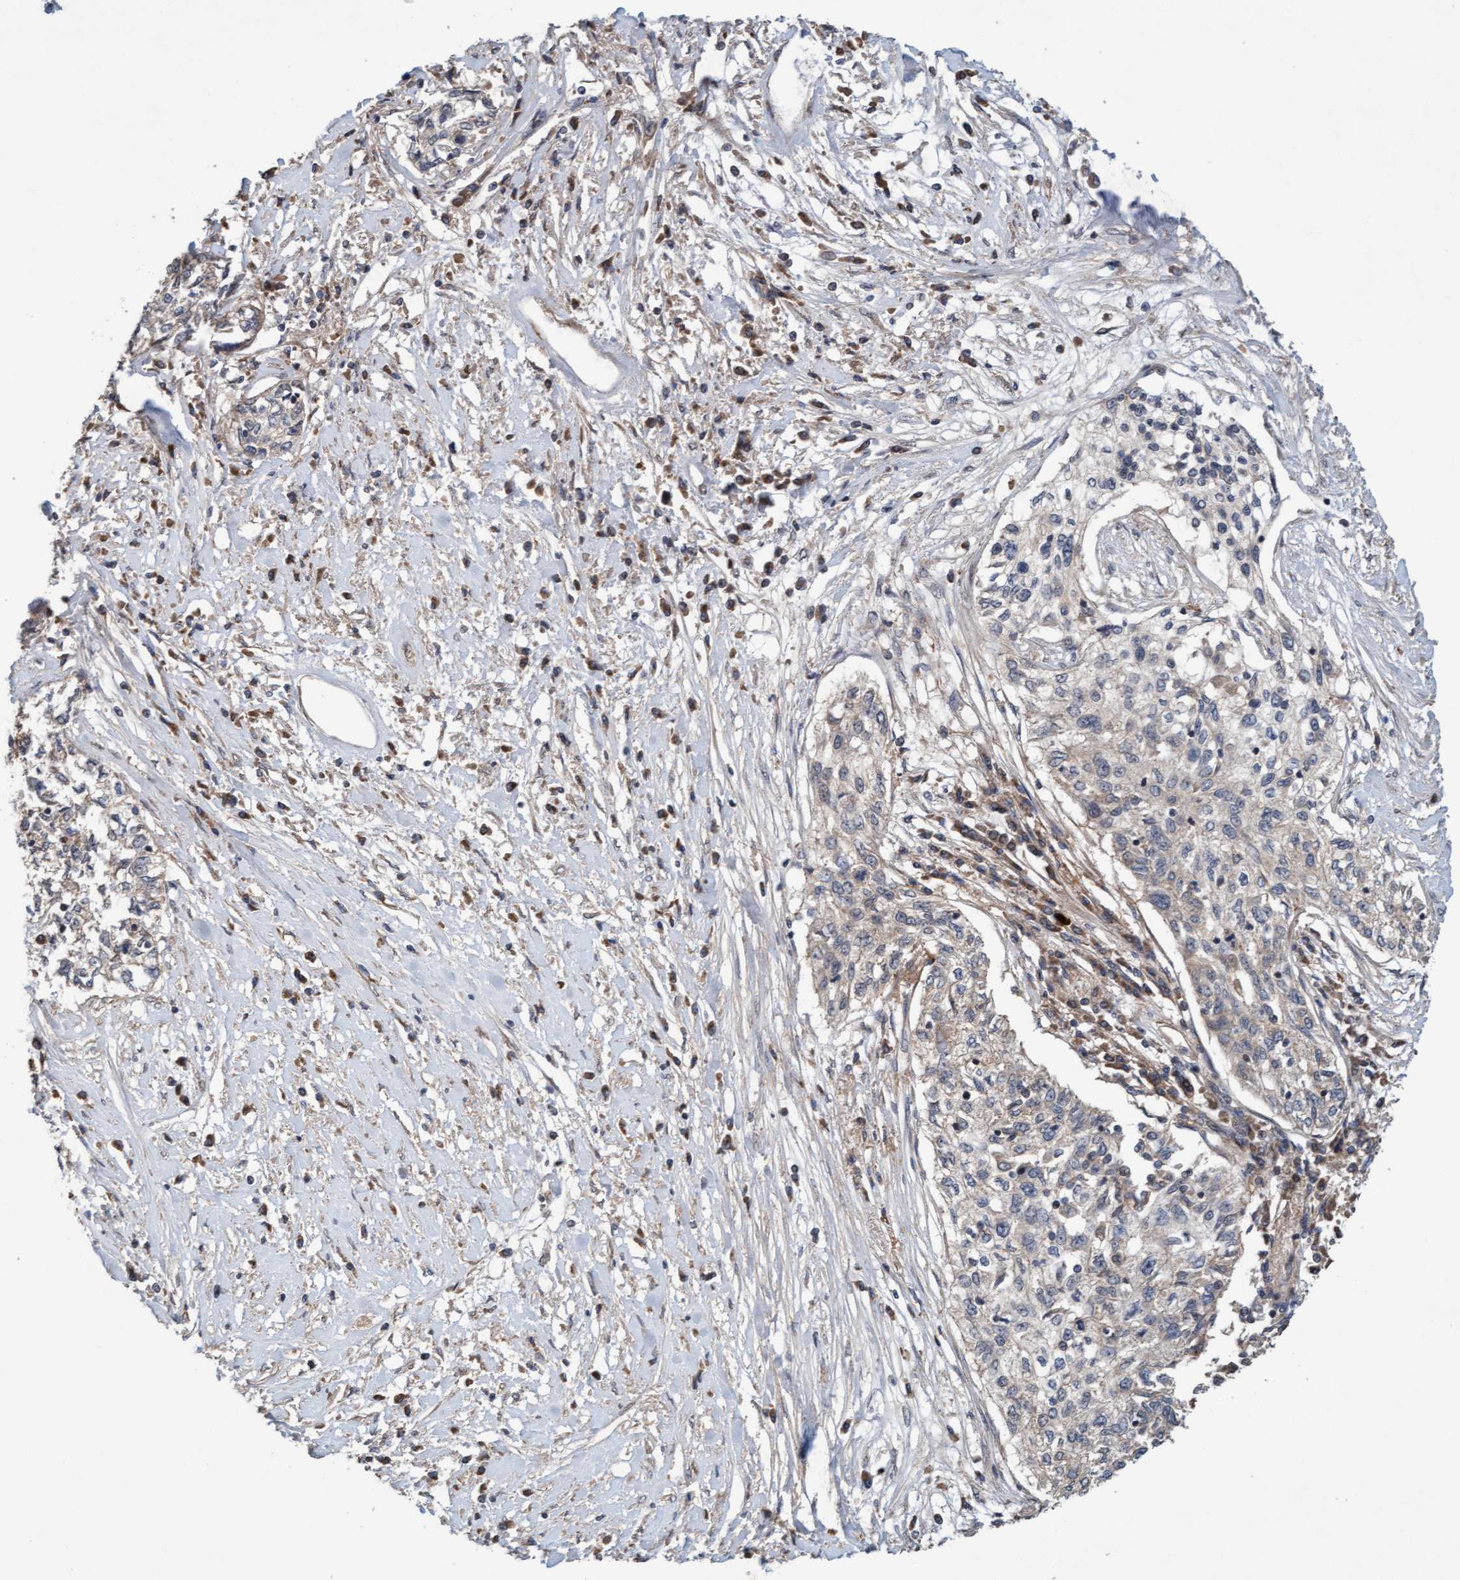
{"staining": {"intensity": "negative", "quantity": "none", "location": "none"}, "tissue": "cervical cancer", "cell_type": "Tumor cells", "image_type": "cancer", "snomed": [{"axis": "morphology", "description": "Squamous cell carcinoma, NOS"}, {"axis": "topography", "description": "Cervix"}], "caption": "Immunohistochemistry histopathology image of neoplastic tissue: human squamous cell carcinoma (cervical) stained with DAB displays no significant protein positivity in tumor cells.", "gene": "MLXIP", "patient": {"sex": "female", "age": 57}}